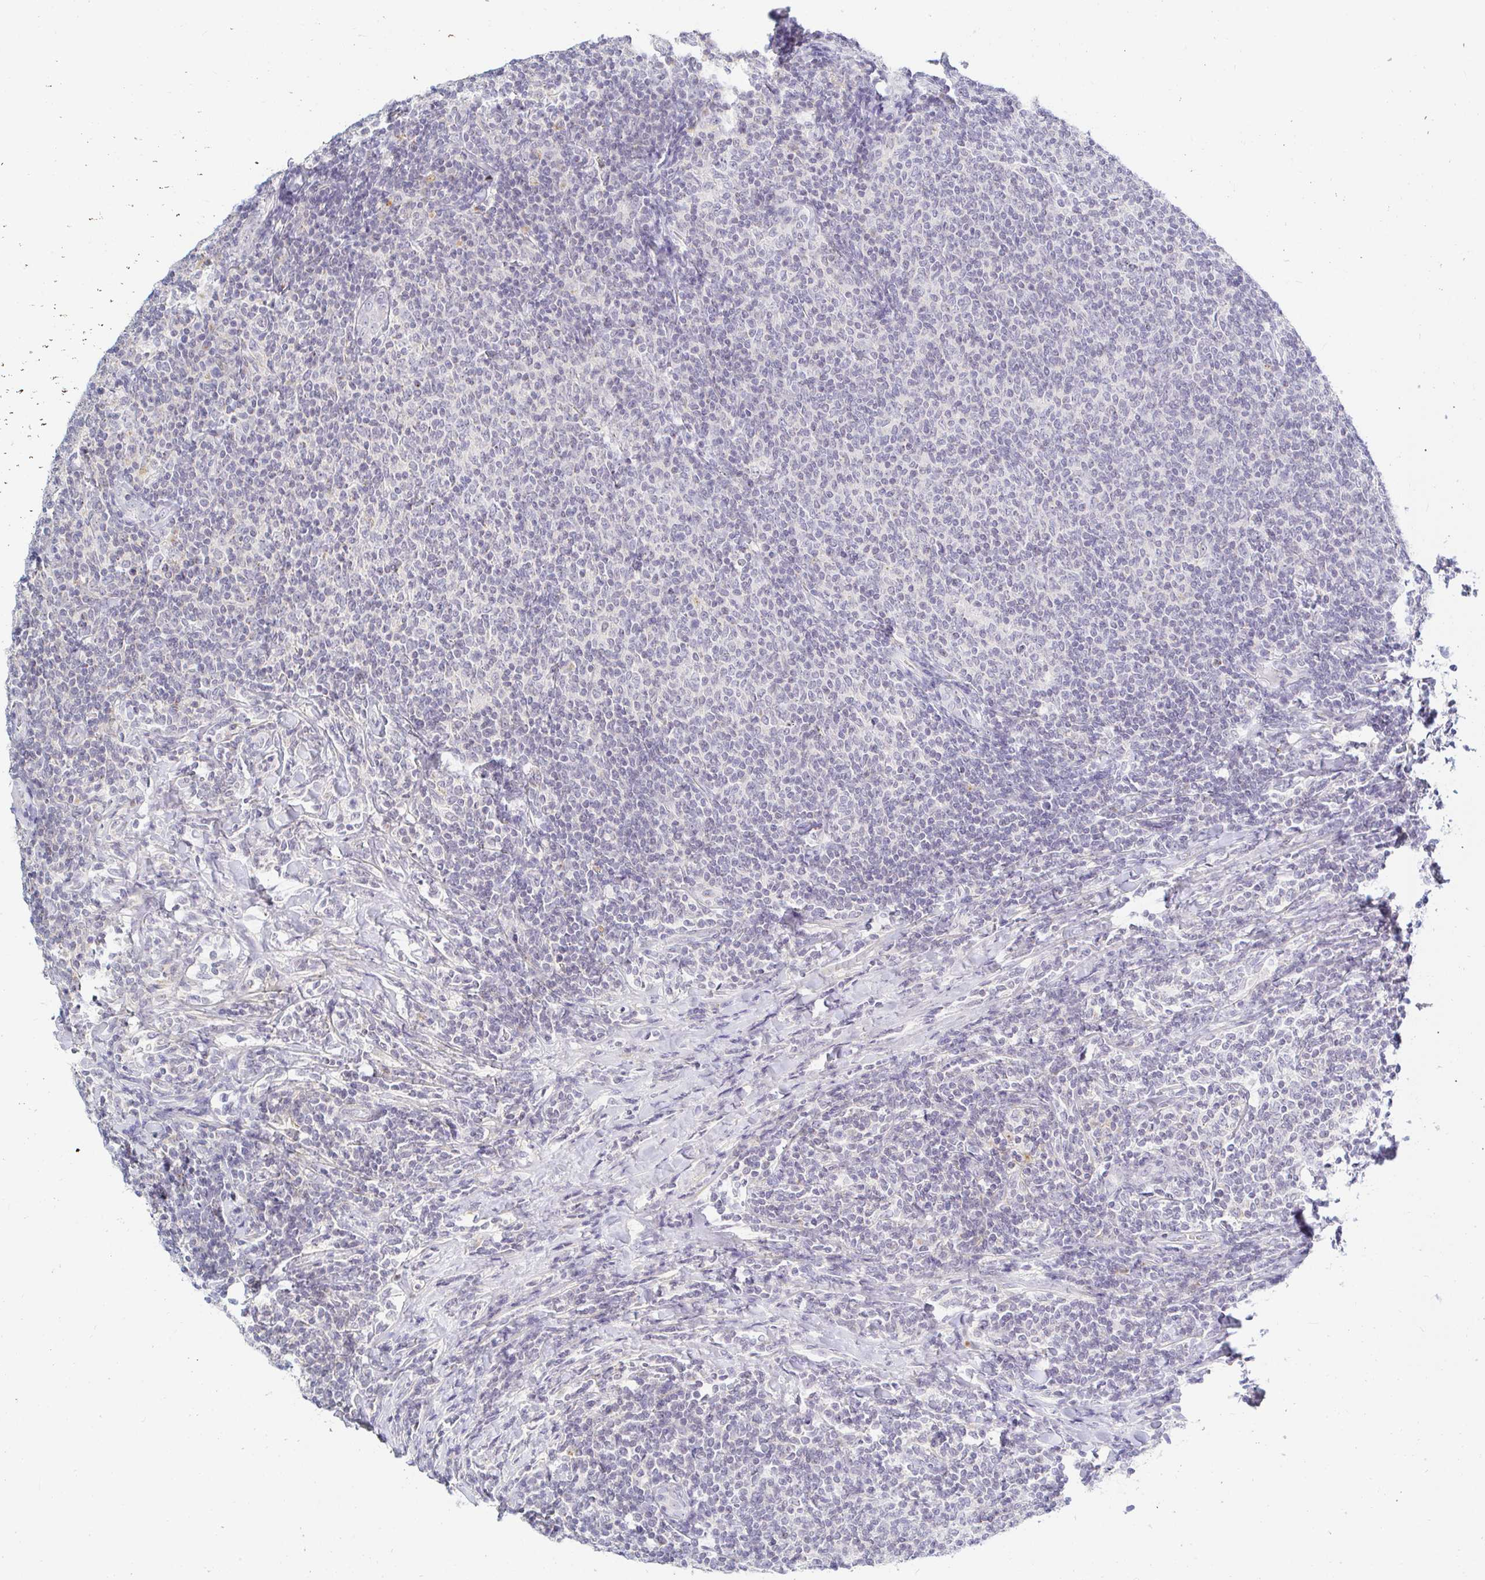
{"staining": {"intensity": "negative", "quantity": "none", "location": "none"}, "tissue": "lymphoma", "cell_type": "Tumor cells", "image_type": "cancer", "snomed": [{"axis": "morphology", "description": "Malignant lymphoma, non-Hodgkin's type, Low grade"}, {"axis": "topography", "description": "Lymph node"}], "caption": "The histopathology image exhibits no significant staining in tumor cells of low-grade malignant lymphoma, non-Hodgkin's type.", "gene": "OR51D1", "patient": {"sex": "male", "age": 52}}